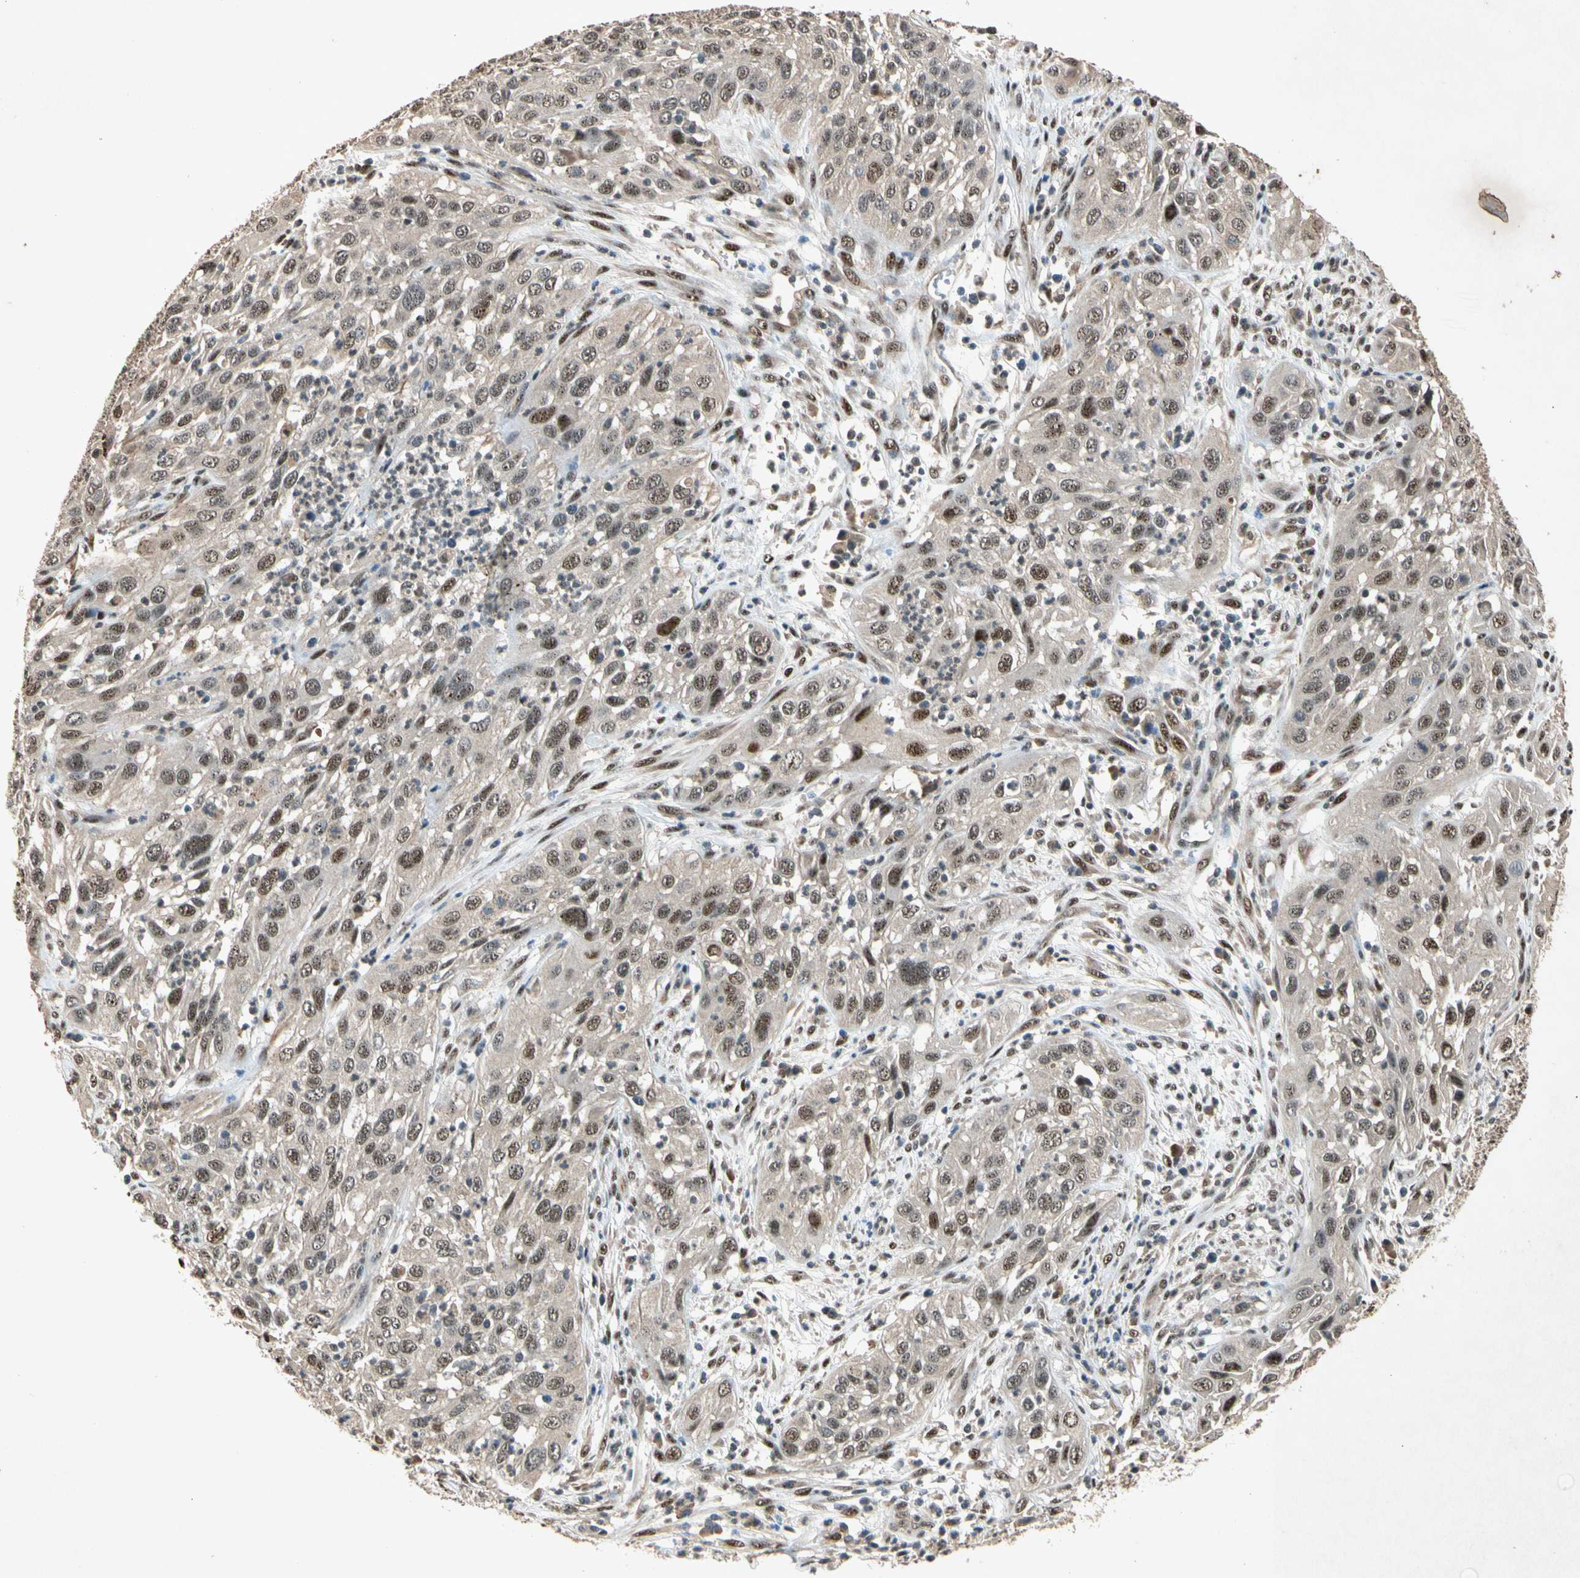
{"staining": {"intensity": "moderate", "quantity": "25%-75%", "location": "nuclear"}, "tissue": "cervical cancer", "cell_type": "Tumor cells", "image_type": "cancer", "snomed": [{"axis": "morphology", "description": "Squamous cell carcinoma, NOS"}, {"axis": "topography", "description": "Cervix"}], "caption": "Human cervical cancer (squamous cell carcinoma) stained with a protein marker demonstrates moderate staining in tumor cells.", "gene": "PML", "patient": {"sex": "female", "age": 32}}